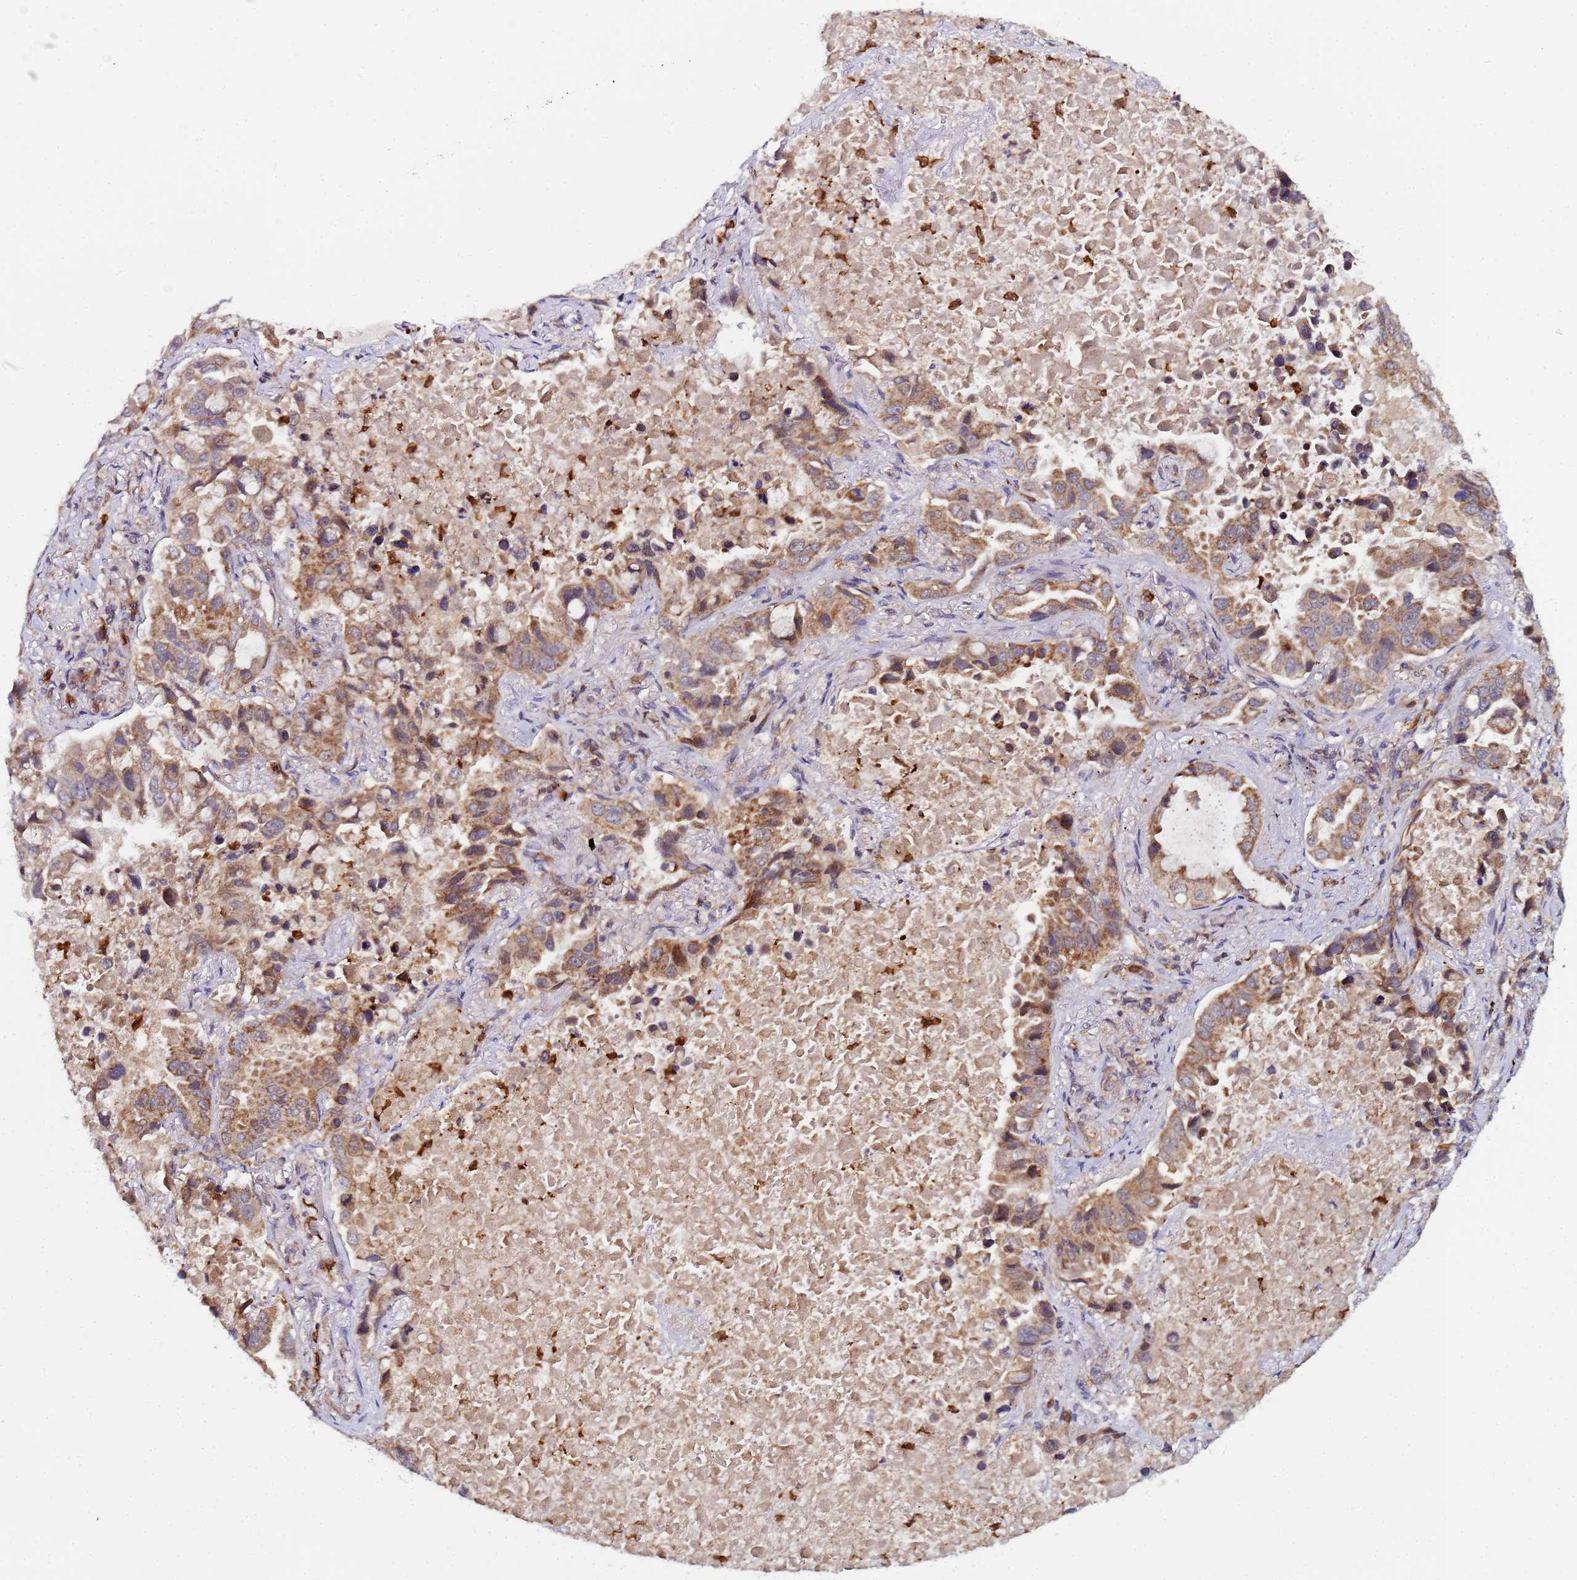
{"staining": {"intensity": "moderate", "quantity": ">75%", "location": "cytoplasmic/membranous"}, "tissue": "lung cancer", "cell_type": "Tumor cells", "image_type": "cancer", "snomed": [{"axis": "morphology", "description": "Adenocarcinoma, NOS"}, {"axis": "topography", "description": "Lung"}], "caption": "Lung cancer stained for a protein demonstrates moderate cytoplasmic/membranous positivity in tumor cells.", "gene": "CCDC127", "patient": {"sex": "male", "age": 64}}